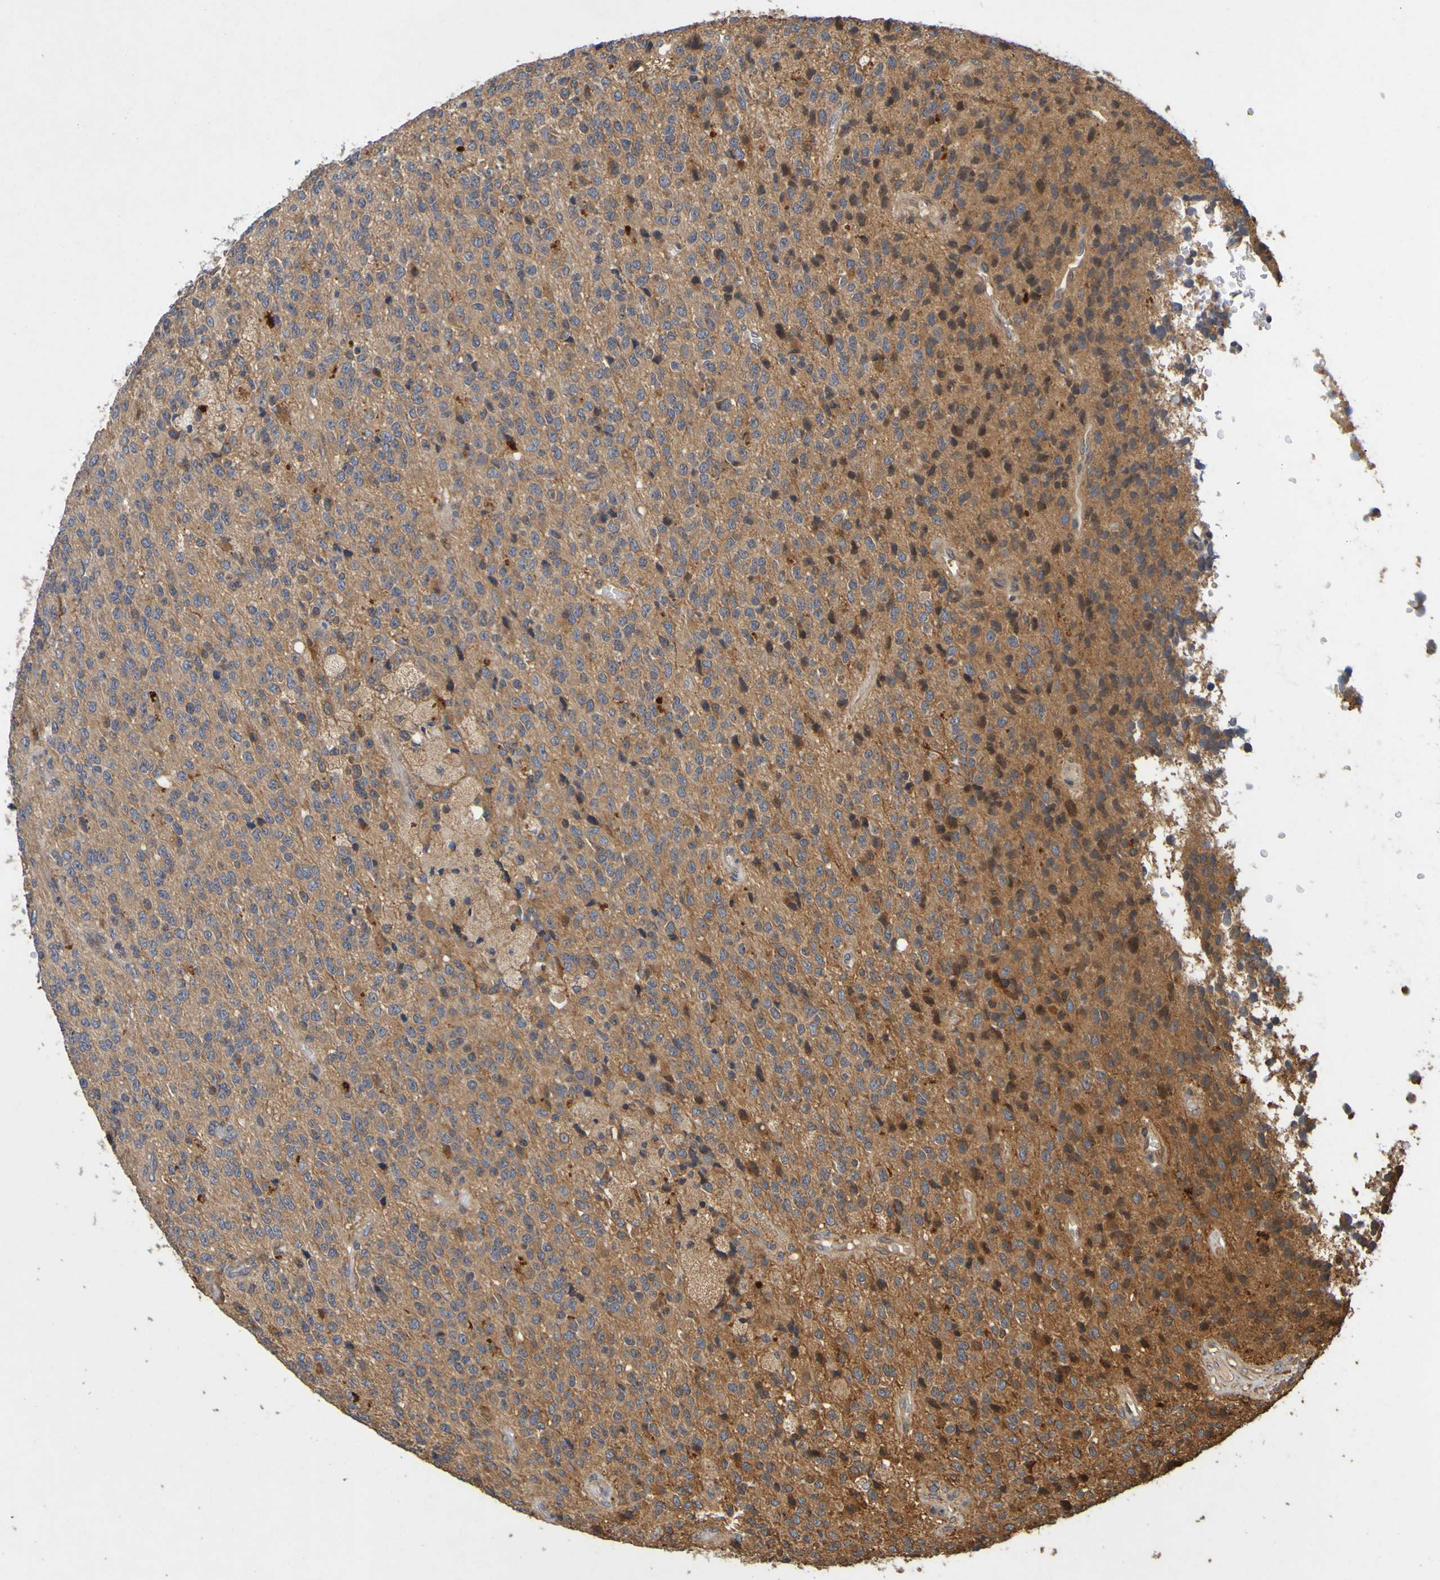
{"staining": {"intensity": "strong", "quantity": "<25%", "location": "cytoplasmic/membranous"}, "tissue": "glioma", "cell_type": "Tumor cells", "image_type": "cancer", "snomed": [{"axis": "morphology", "description": "Glioma, malignant, High grade"}, {"axis": "topography", "description": "pancreas cauda"}], "caption": "Glioma stained with immunohistochemistry shows strong cytoplasmic/membranous expression in about <25% of tumor cells.", "gene": "OCRL", "patient": {"sex": "male", "age": 60}}